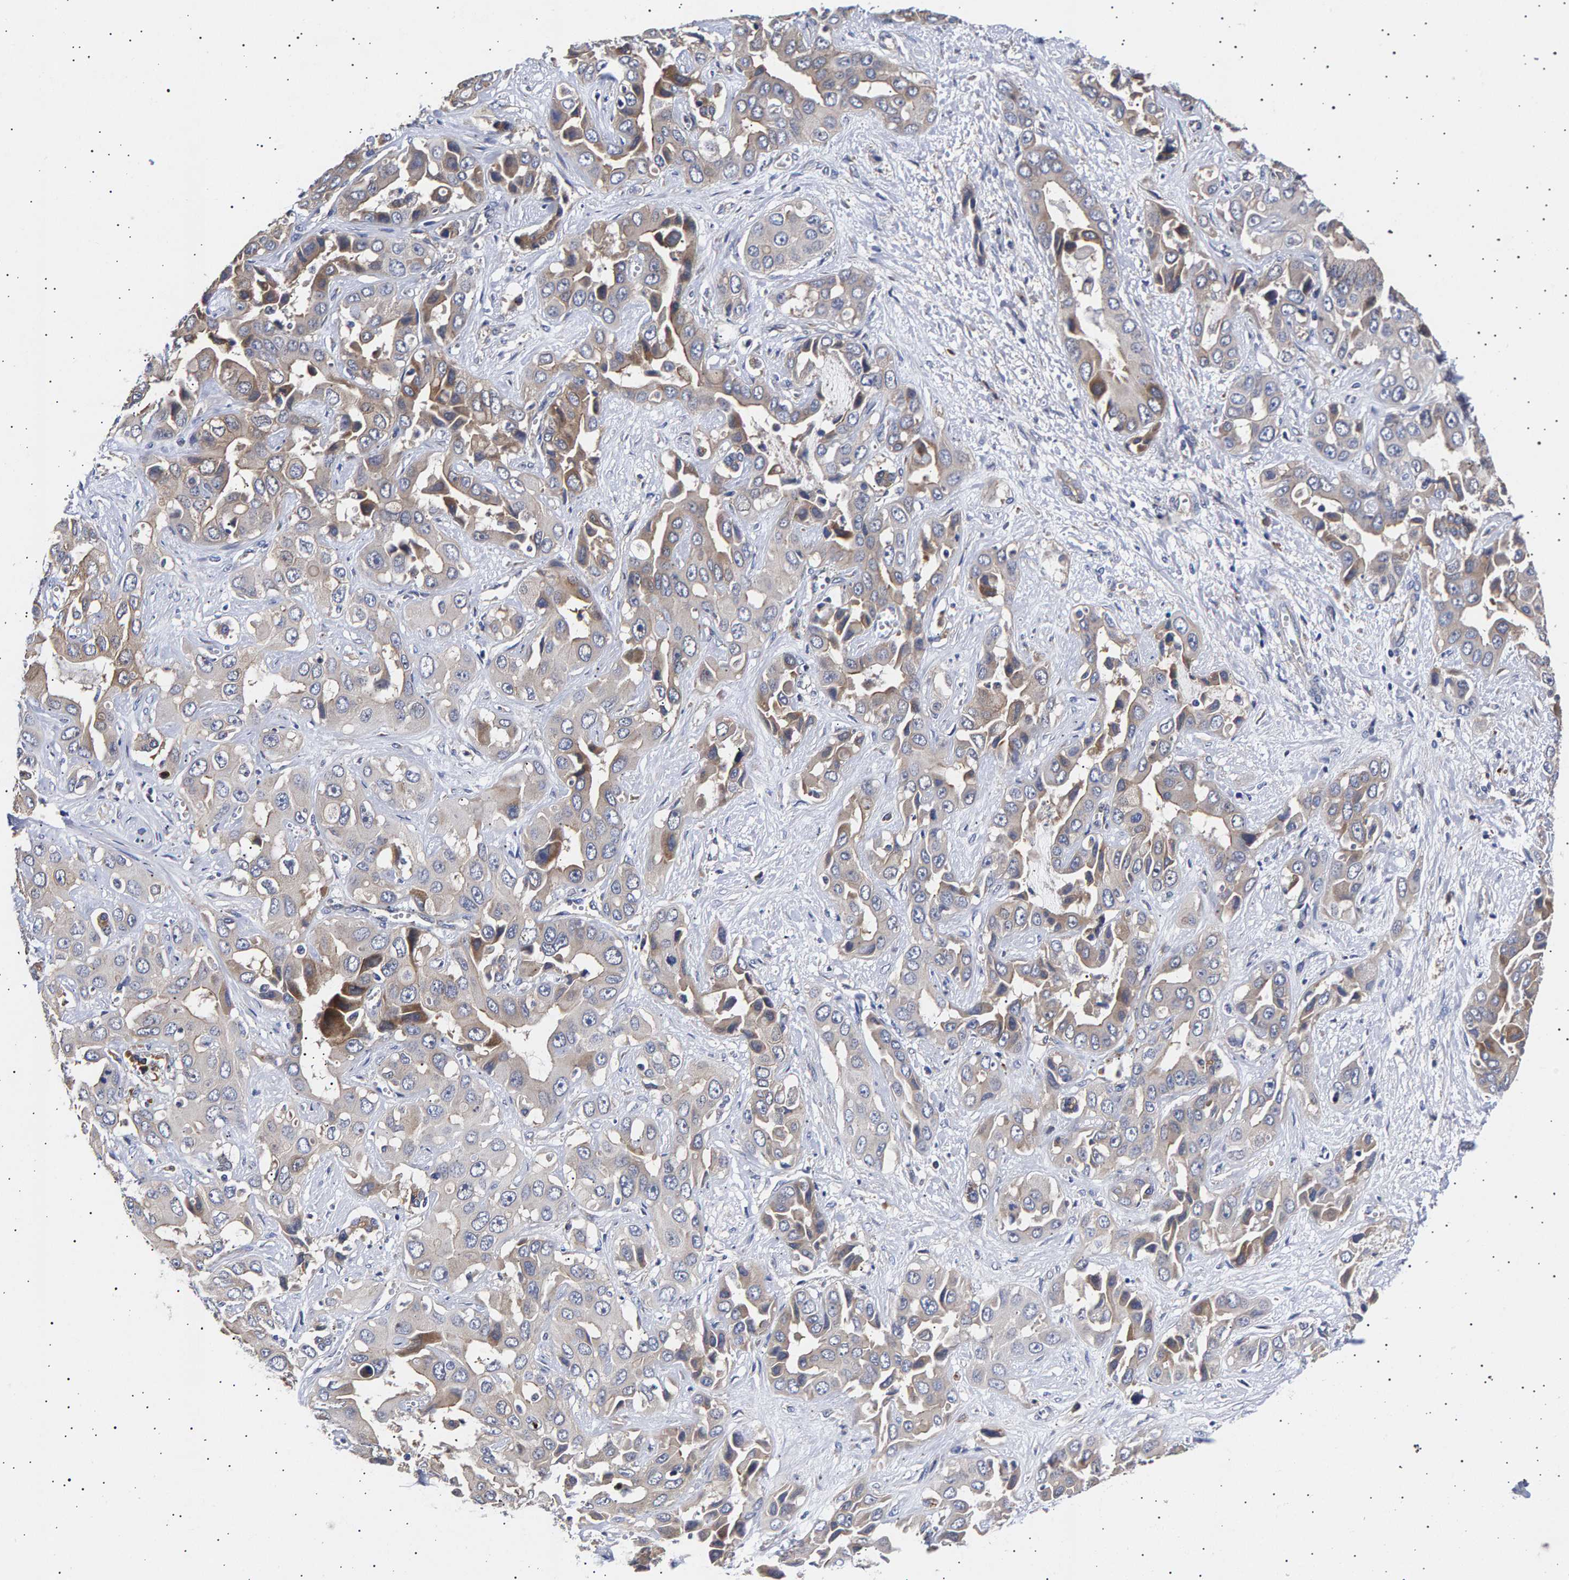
{"staining": {"intensity": "weak", "quantity": "25%-75%", "location": "cytoplasmic/membranous"}, "tissue": "liver cancer", "cell_type": "Tumor cells", "image_type": "cancer", "snomed": [{"axis": "morphology", "description": "Cholangiocarcinoma"}, {"axis": "topography", "description": "Liver"}], "caption": "This photomicrograph demonstrates immunohistochemistry (IHC) staining of human cholangiocarcinoma (liver), with low weak cytoplasmic/membranous expression in approximately 25%-75% of tumor cells.", "gene": "ANKRD40", "patient": {"sex": "female", "age": 52}}